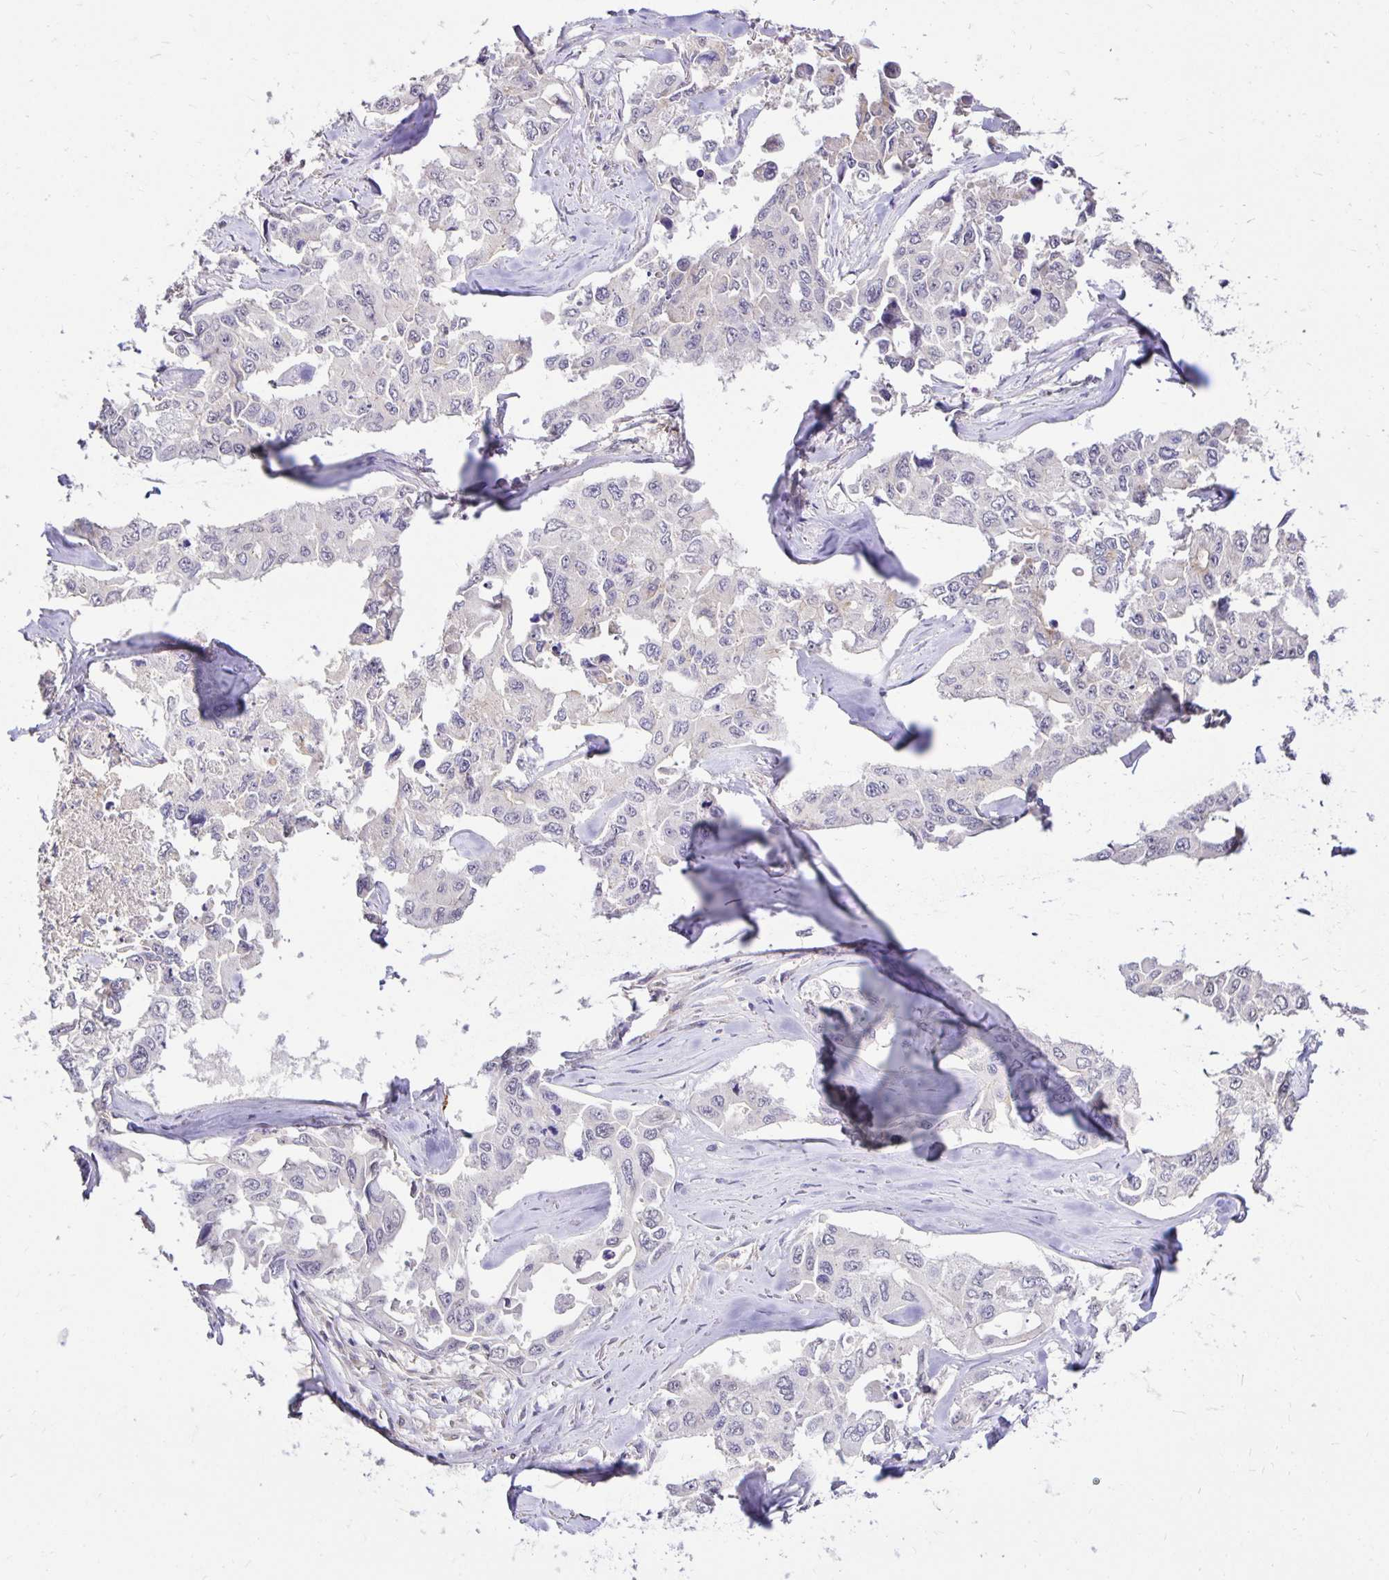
{"staining": {"intensity": "negative", "quantity": "none", "location": "none"}, "tissue": "lung cancer", "cell_type": "Tumor cells", "image_type": "cancer", "snomed": [{"axis": "morphology", "description": "Adenocarcinoma, NOS"}, {"axis": "topography", "description": "Lung"}], "caption": "The micrograph displays no significant positivity in tumor cells of lung adenocarcinoma.", "gene": "PNPLA3", "patient": {"sex": "male", "age": 64}}